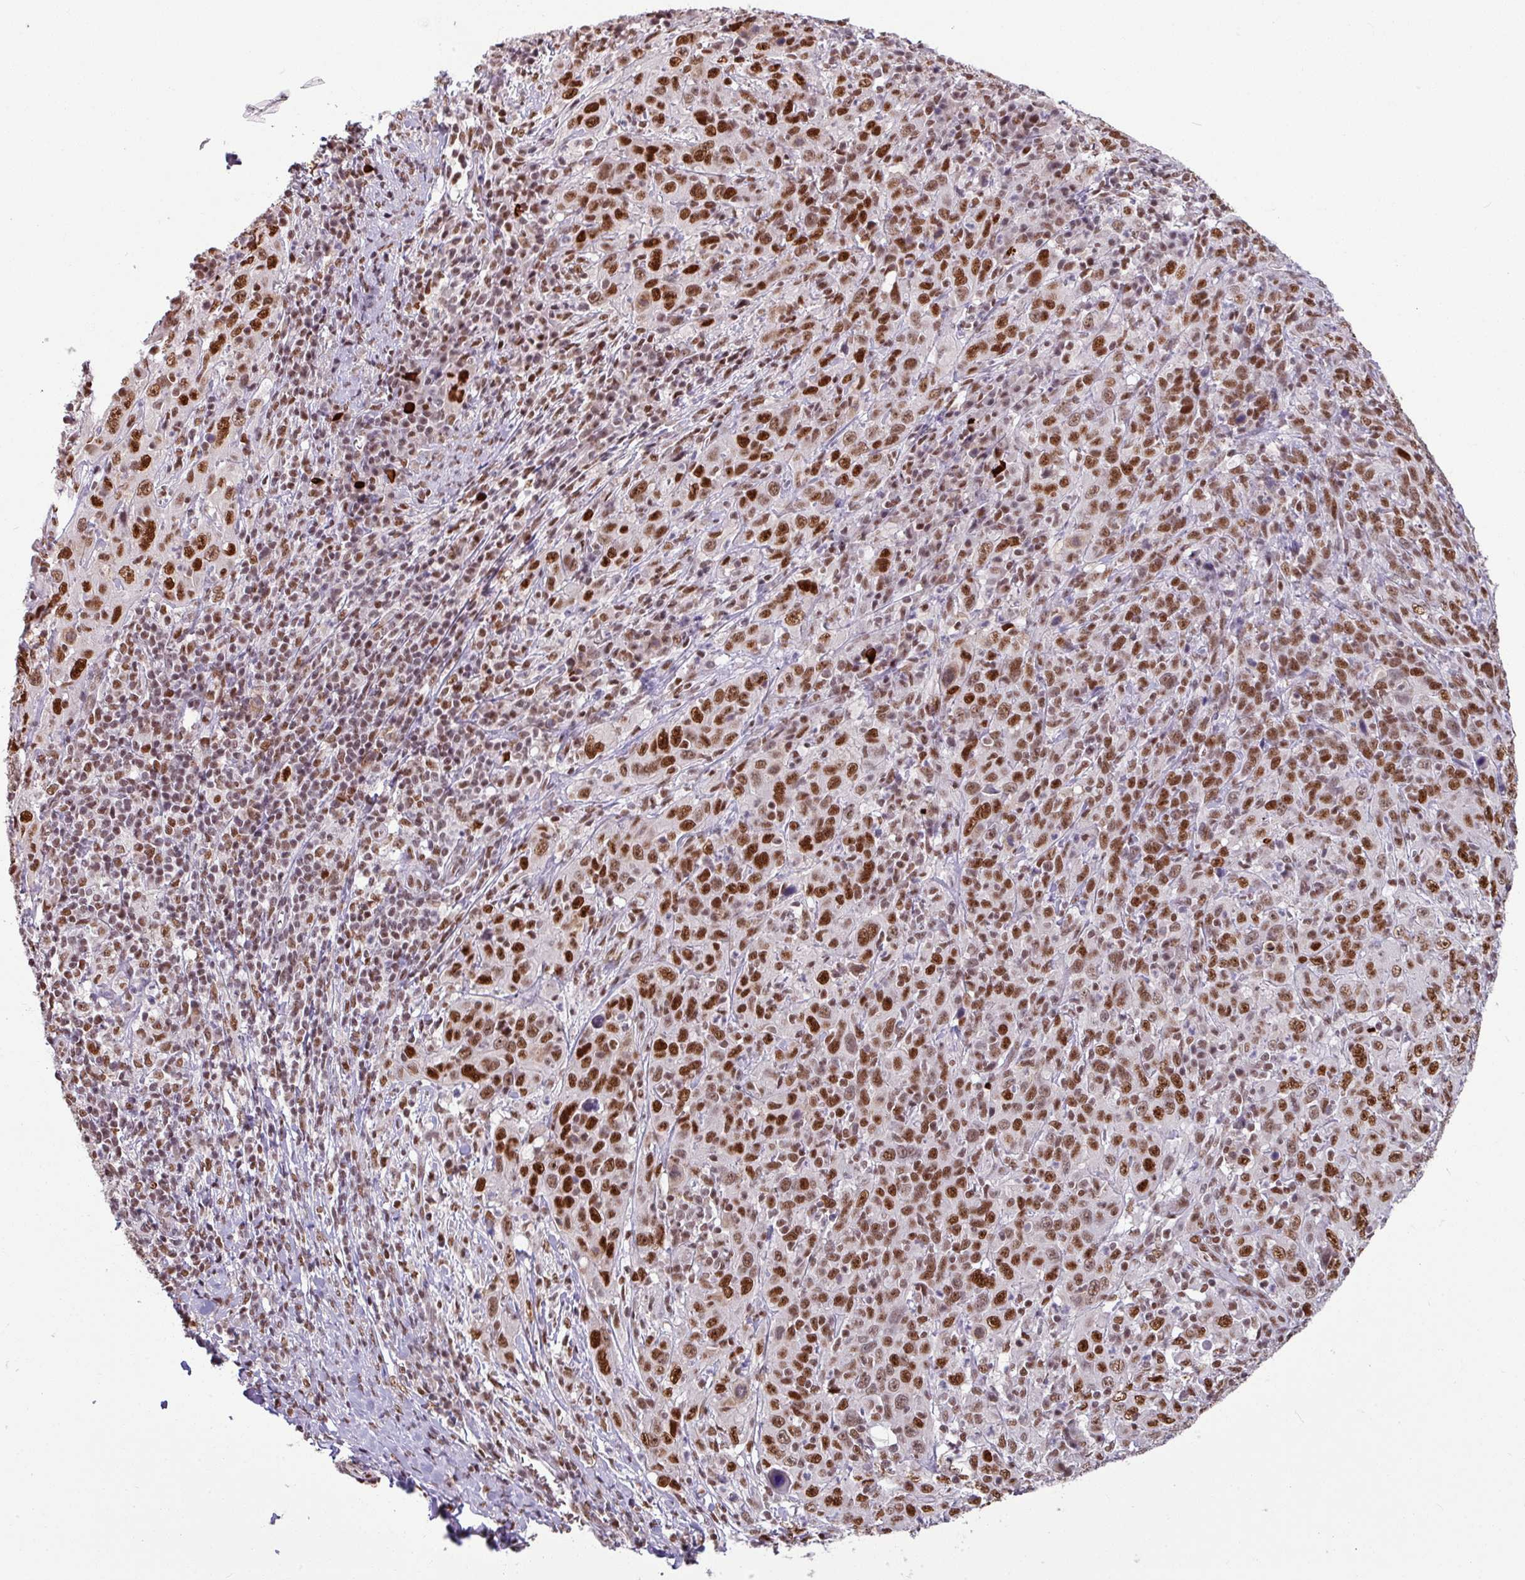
{"staining": {"intensity": "strong", "quantity": ">75%", "location": "nuclear"}, "tissue": "cervical cancer", "cell_type": "Tumor cells", "image_type": "cancer", "snomed": [{"axis": "morphology", "description": "Squamous cell carcinoma, NOS"}, {"axis": "topography", "description": "Cervix"}], "caption": "This image shows IHC staining of cervical cancer, with high strong nuclear expression in about >75% of tumor cells.", "gene": "TDG", "patient": {"sex": "female", "age": 46}}